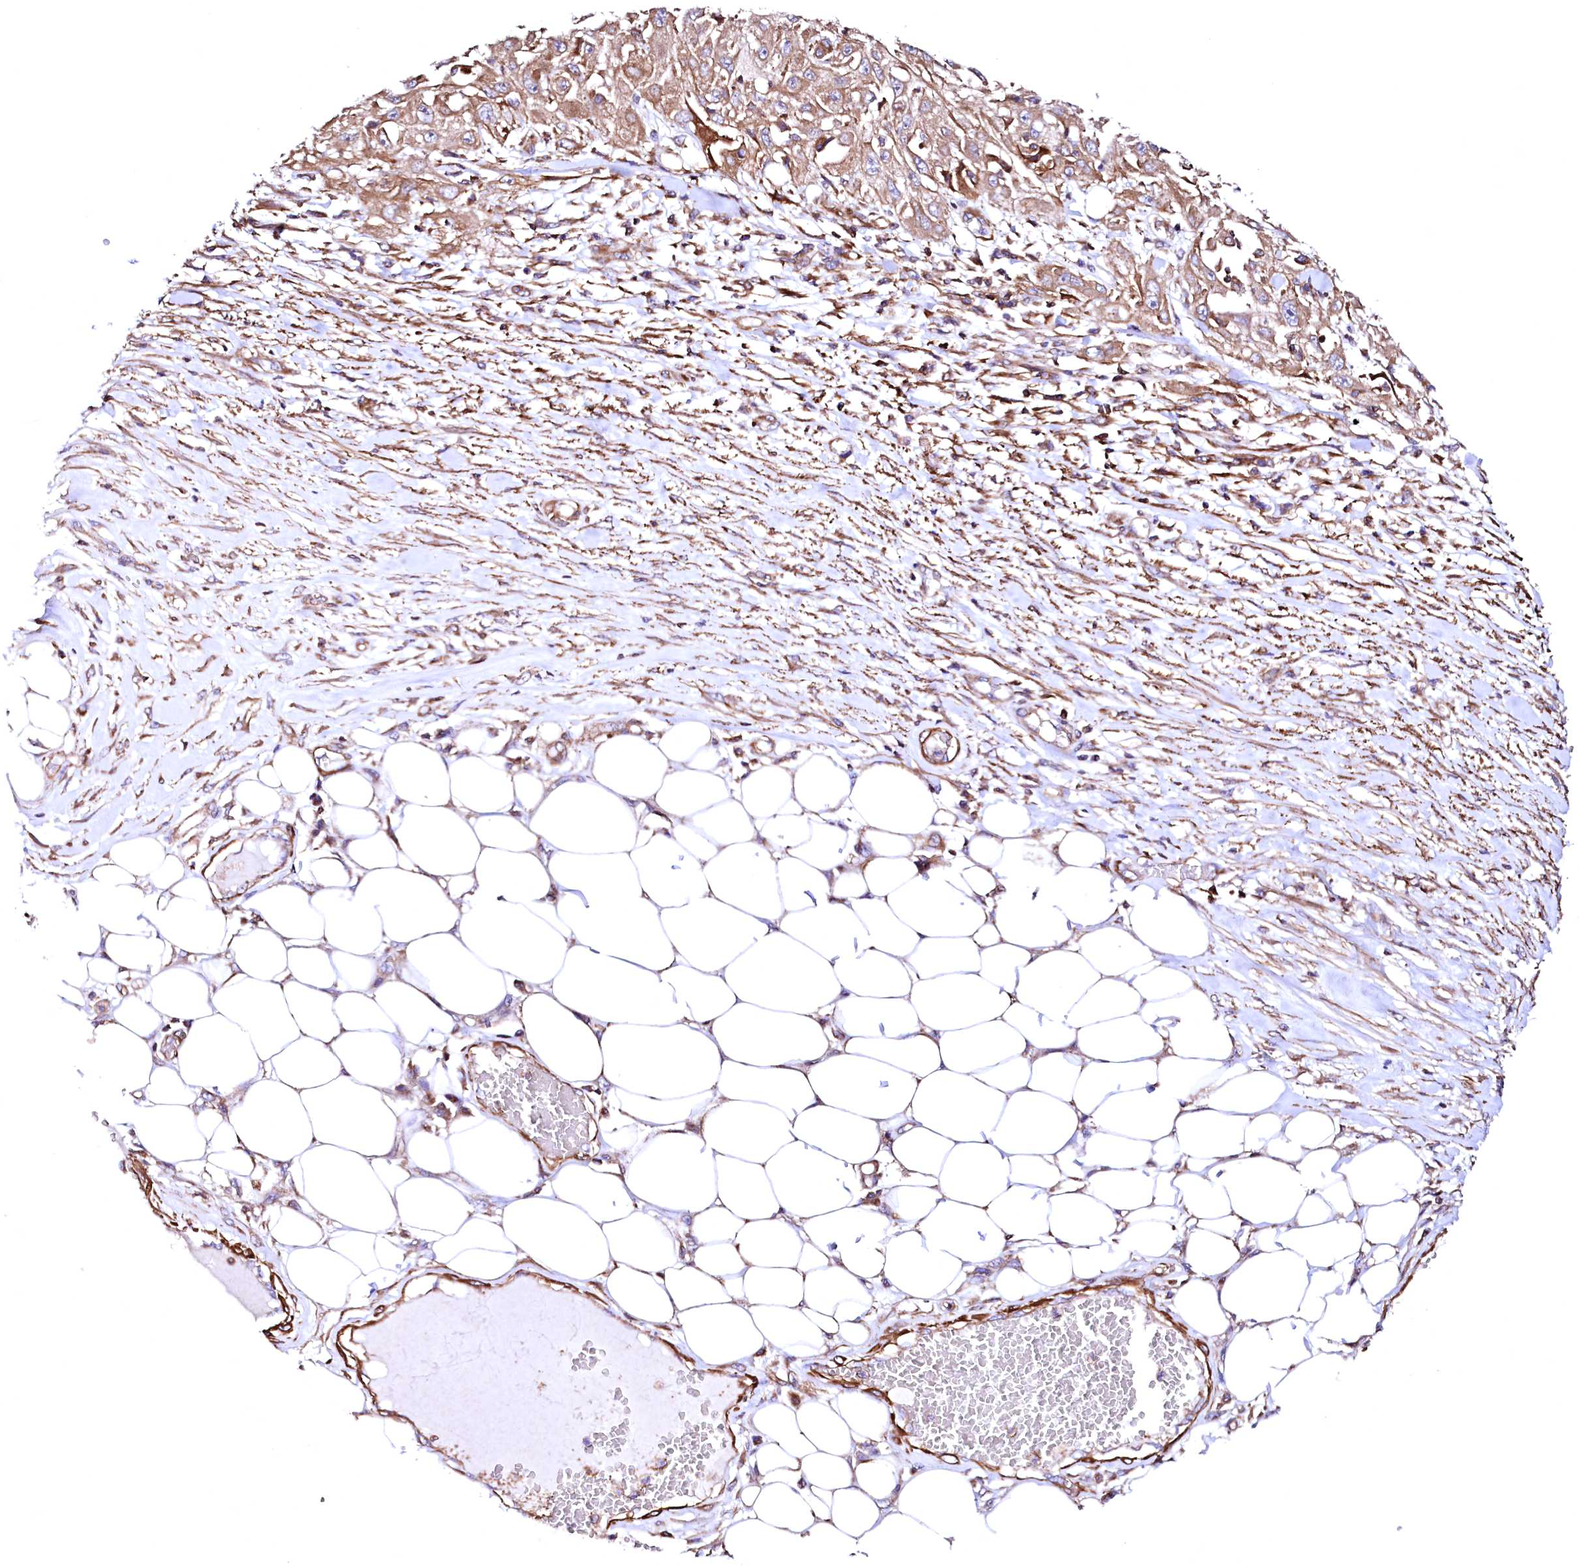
{"staining": {"intensity": "moderate", "quantity": ">75%", "location": "cytoplasmic/membranous"}, "tissue": "skin cancer", "cell_type": "Tumor cells", "image_type": "cancer", "snomed": [{"axis": "morphology", "description": "Squamous cell carcinoma, NOS"}, {"axis": "morphology", "description": "Squamous cell carcinoma, metastatic, NOS"}, {"axis": "topography", "description": "Skin"}, {"axis": "topography", "description": "Lymph node"}], "caption": "Immunohistochemical staining of skin cancer (squamous cell carcinoma) demonstrates medium levels of moderate cytoplasmic/membranous protein positivity in approximately >75% of tumor cells. (IHC, brightfield microscopy, high magnification).", "gene": "GPR176", "patient": {"sex": "male", "age": 75}}